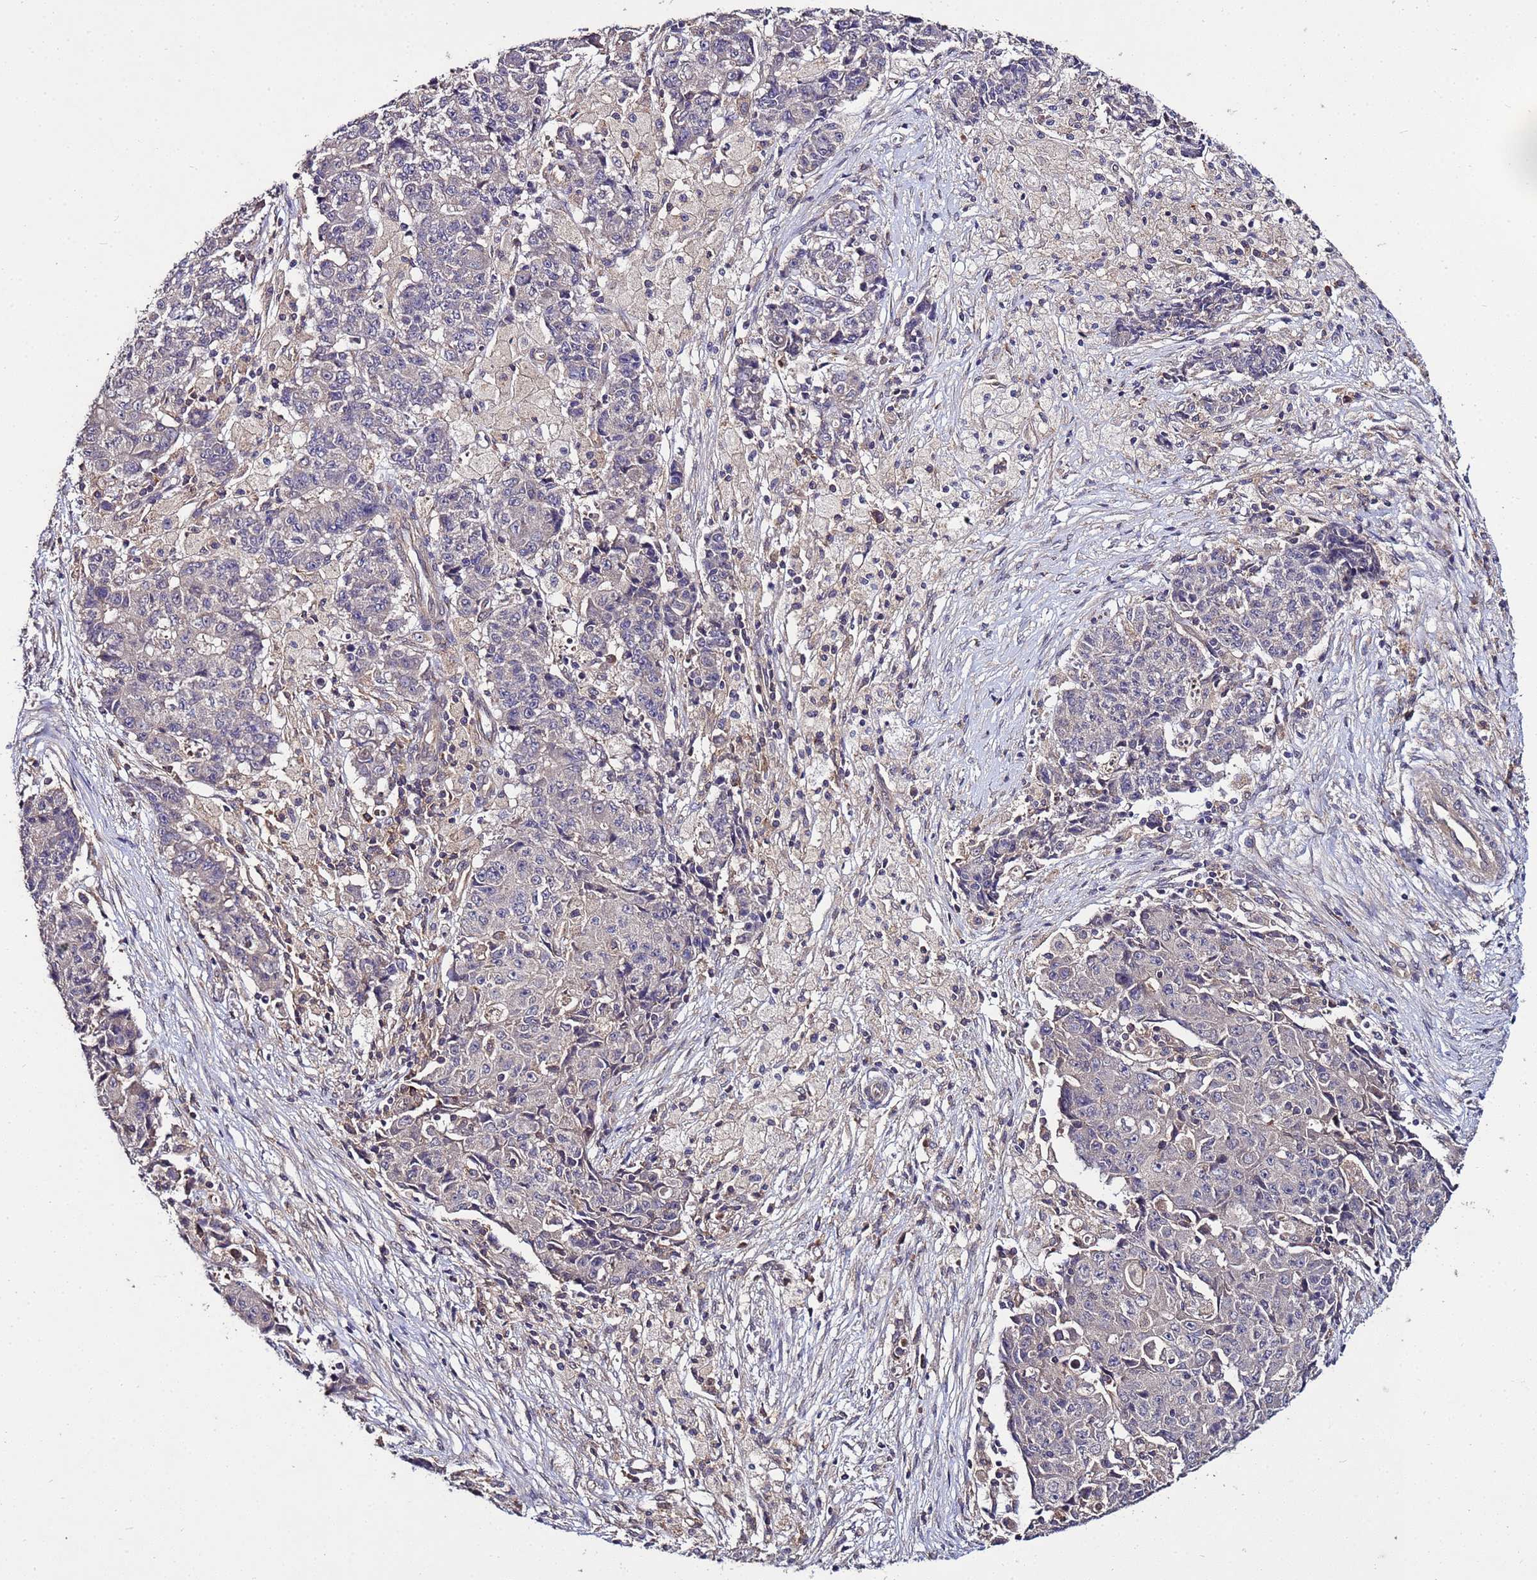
{"staining": {"intensity": "negative", "quantity": "none", "location": "none"}, "tissue": "ovarian cancer", "cell_type": "Tumor cells", "image_type": "cancer", "snomed": [{"axis": "morphology", "description": "Carcinoma, endometroid"}, {"axis": "topography", "description": "Ovary"}], "caption": "Human endometroid carcinoma (ovarian) stained for a protein using immunohistochemistry displays no expression in tumor cells.", "gene": "GSPT2", "patient": {"sex": "female", "age": 42}}